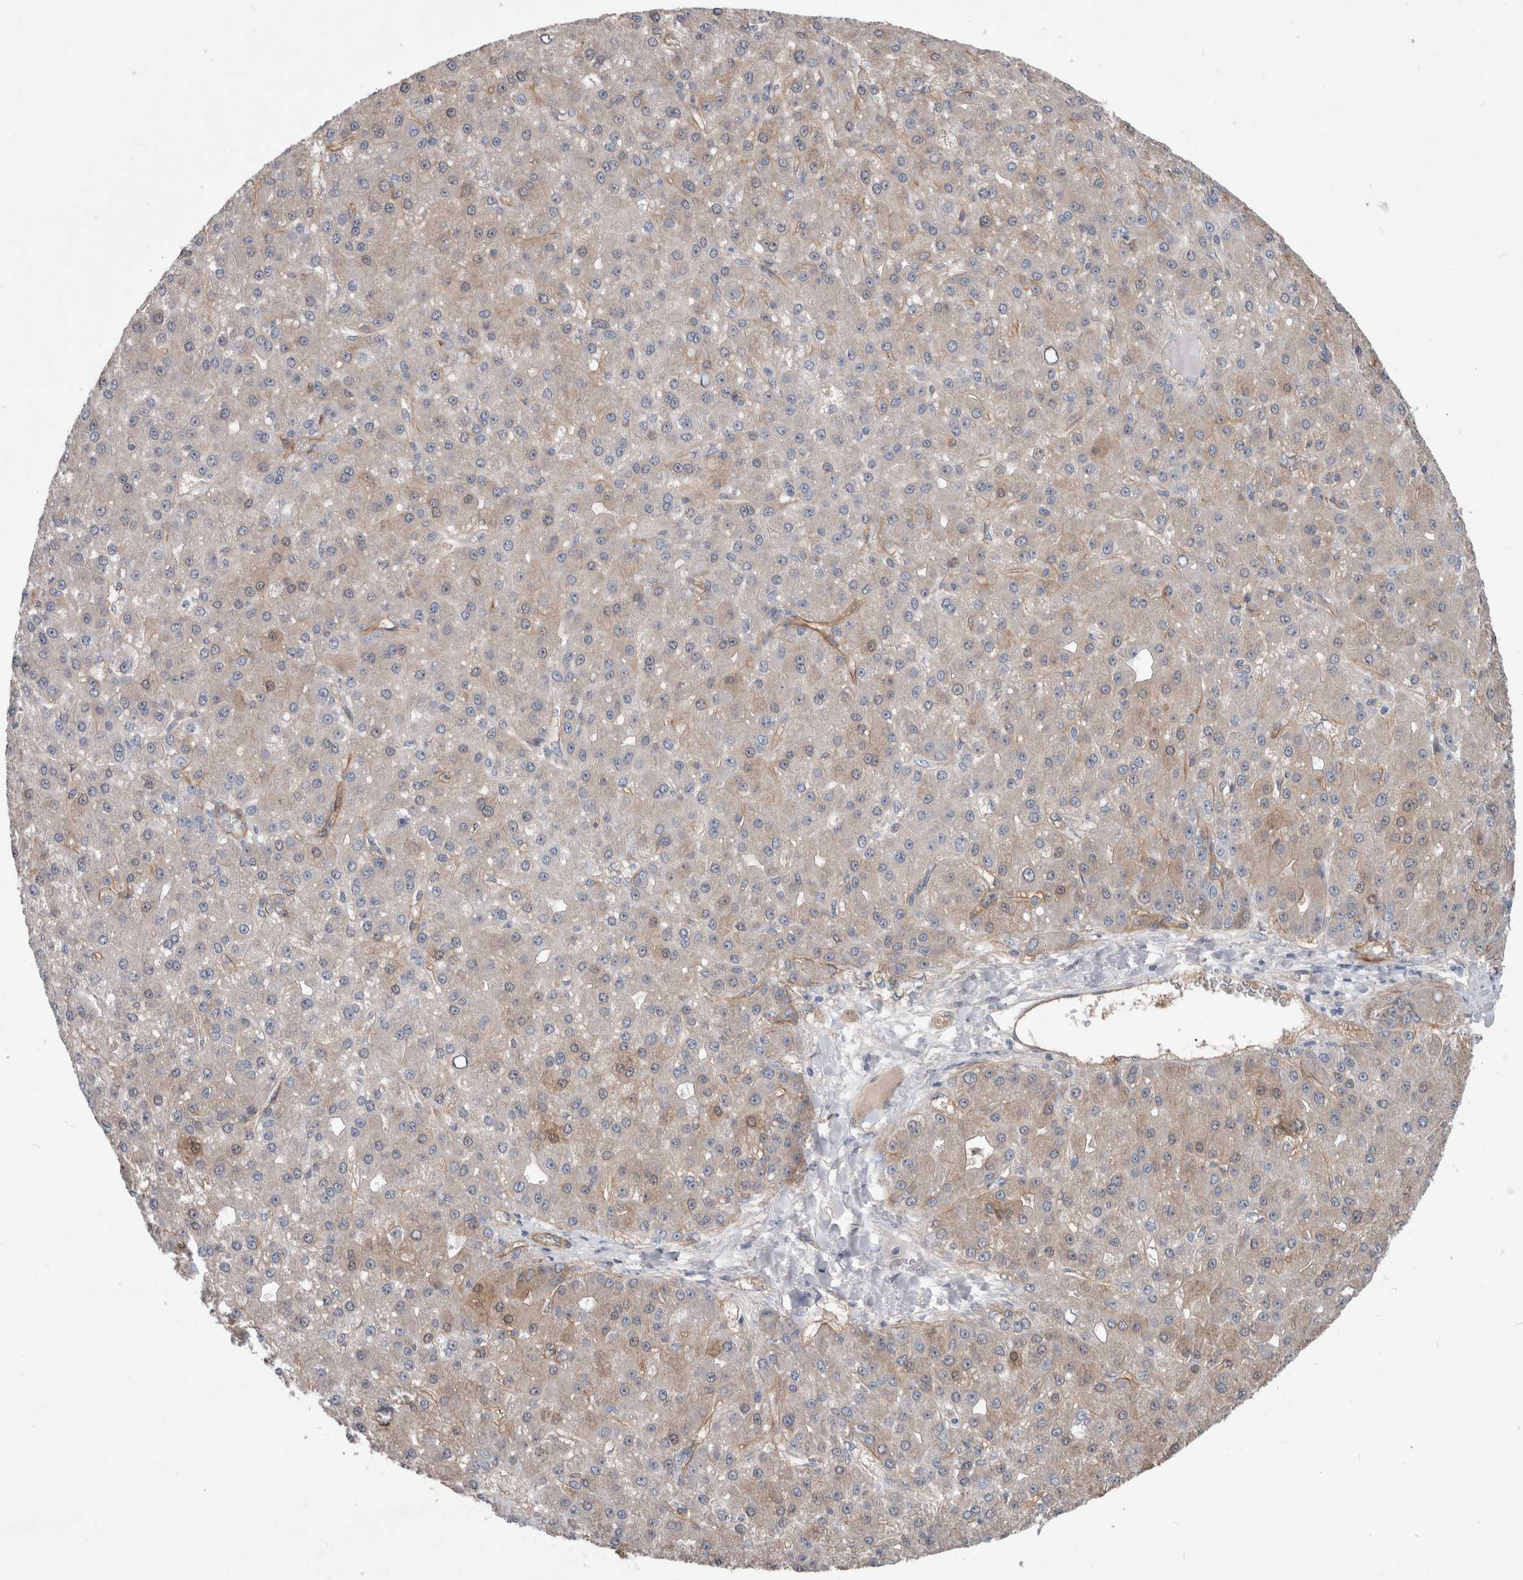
{"staining": {"intensity": "weak", "quantity": "<25%", "location": "cytoplasmic/membranous"}, "tissue": "liver cancer", "cell_type": "Tumor cells", "image_type": "cancer", "snomed": [{"axis": "morphology", "description": "Carcinoma, Hepatocellular, NOS"}, {"axis": "topography", "description": "Liver"}], "caption": "This is an immunohistochemistry image of human liver cancer (hepatocellular carcinoma). There is no positivity in tumor cells.", "gene": "BCAM", "patient": {"sex": "male", "age": 67}}